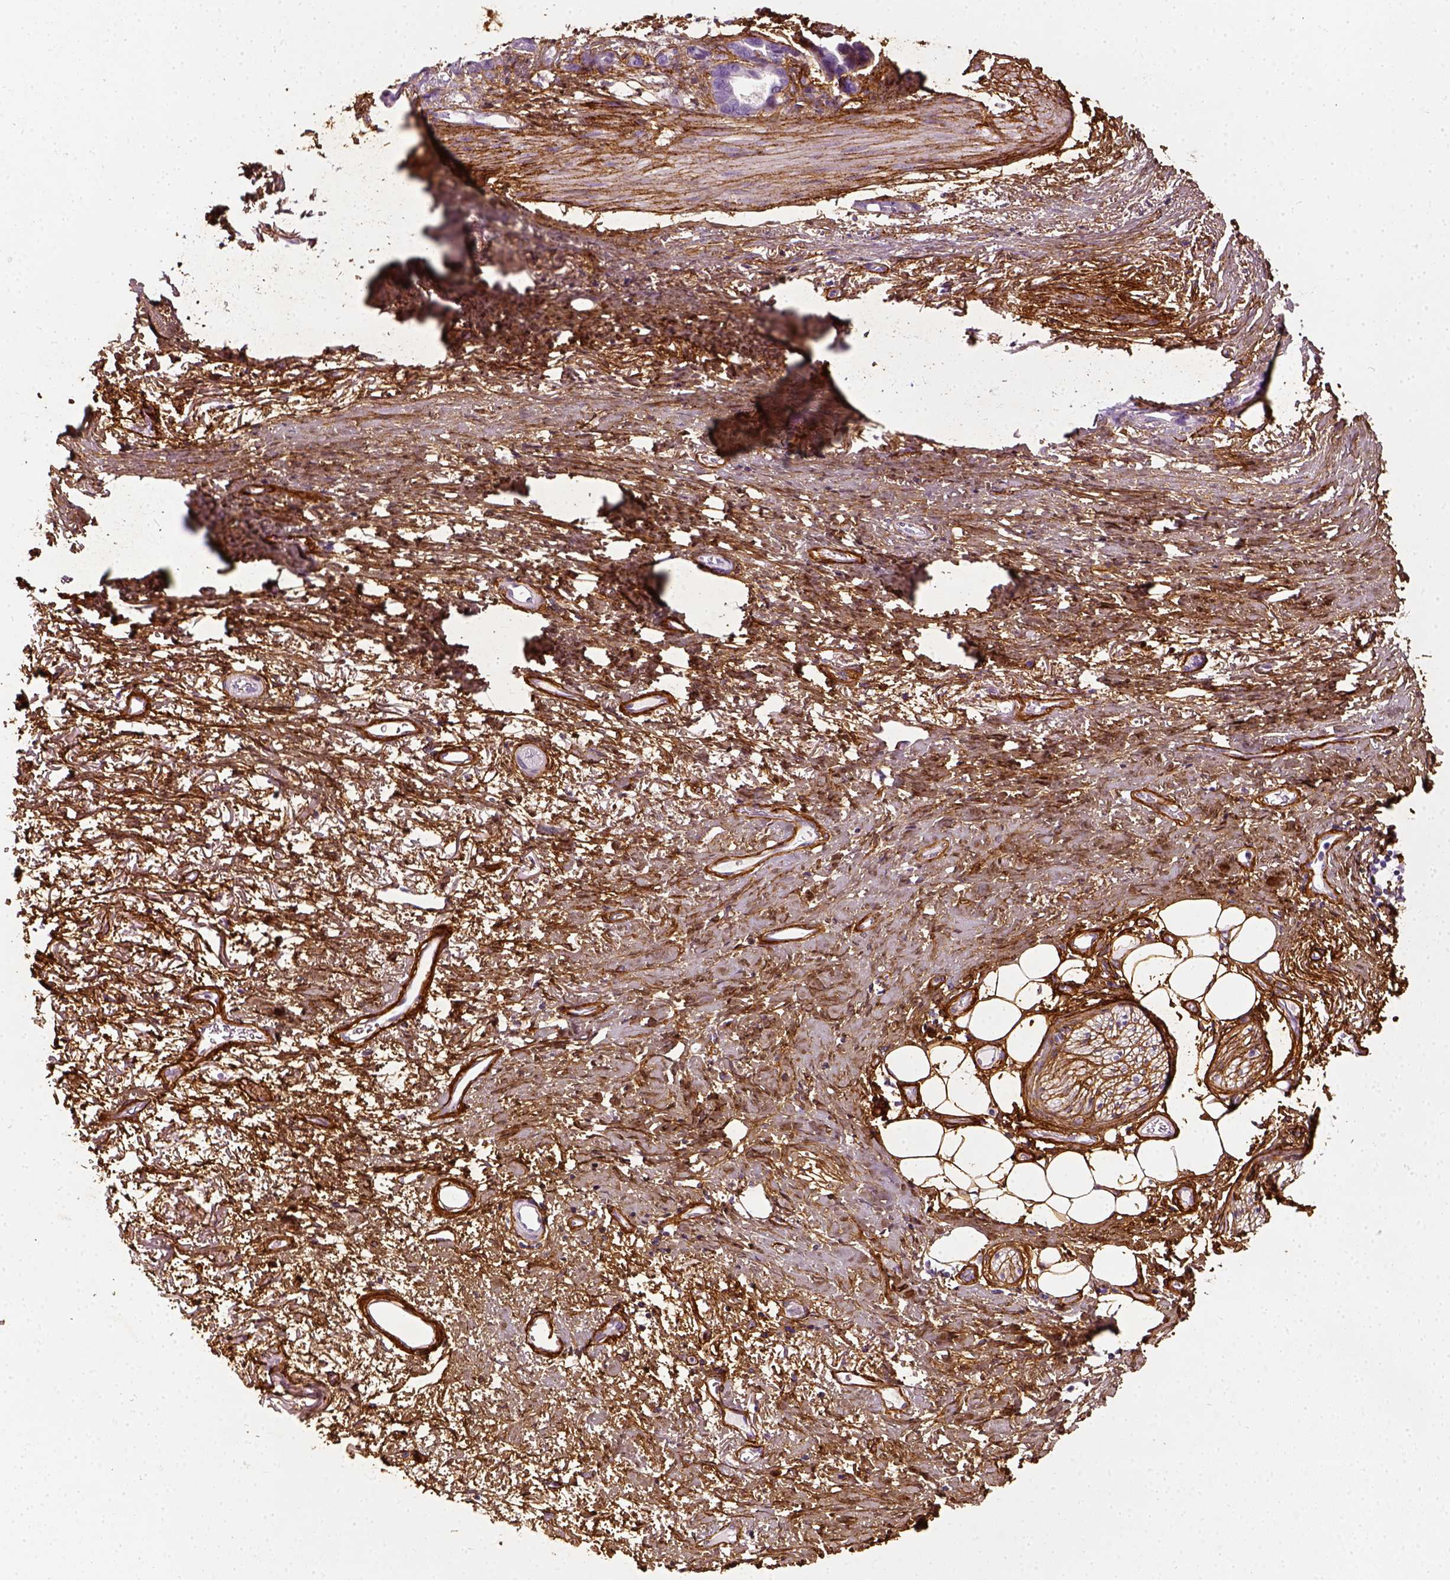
{"staining": {"intensity": "negative", "quantity": "none", "location": "none"}, "tissue": "stomach cancer", "cell_type": "Tumor cells", "image_type": "cancer", "snomed": [{"axis": "morphology", "description": "Adenocarcinoma, NOS"}, {"axis": "topography", "description": "Stomach, upper"}], "caption": "Immunohistochemistry (IHC) photomicrograph of neoplastic tissue: human stomach cancer stained with DAB (3,3'-diaminobenzidine) shows no significant protein expression in tumor cells.", "gene": "COL6A2", "patient": {"sex": "male", "age": 62}}